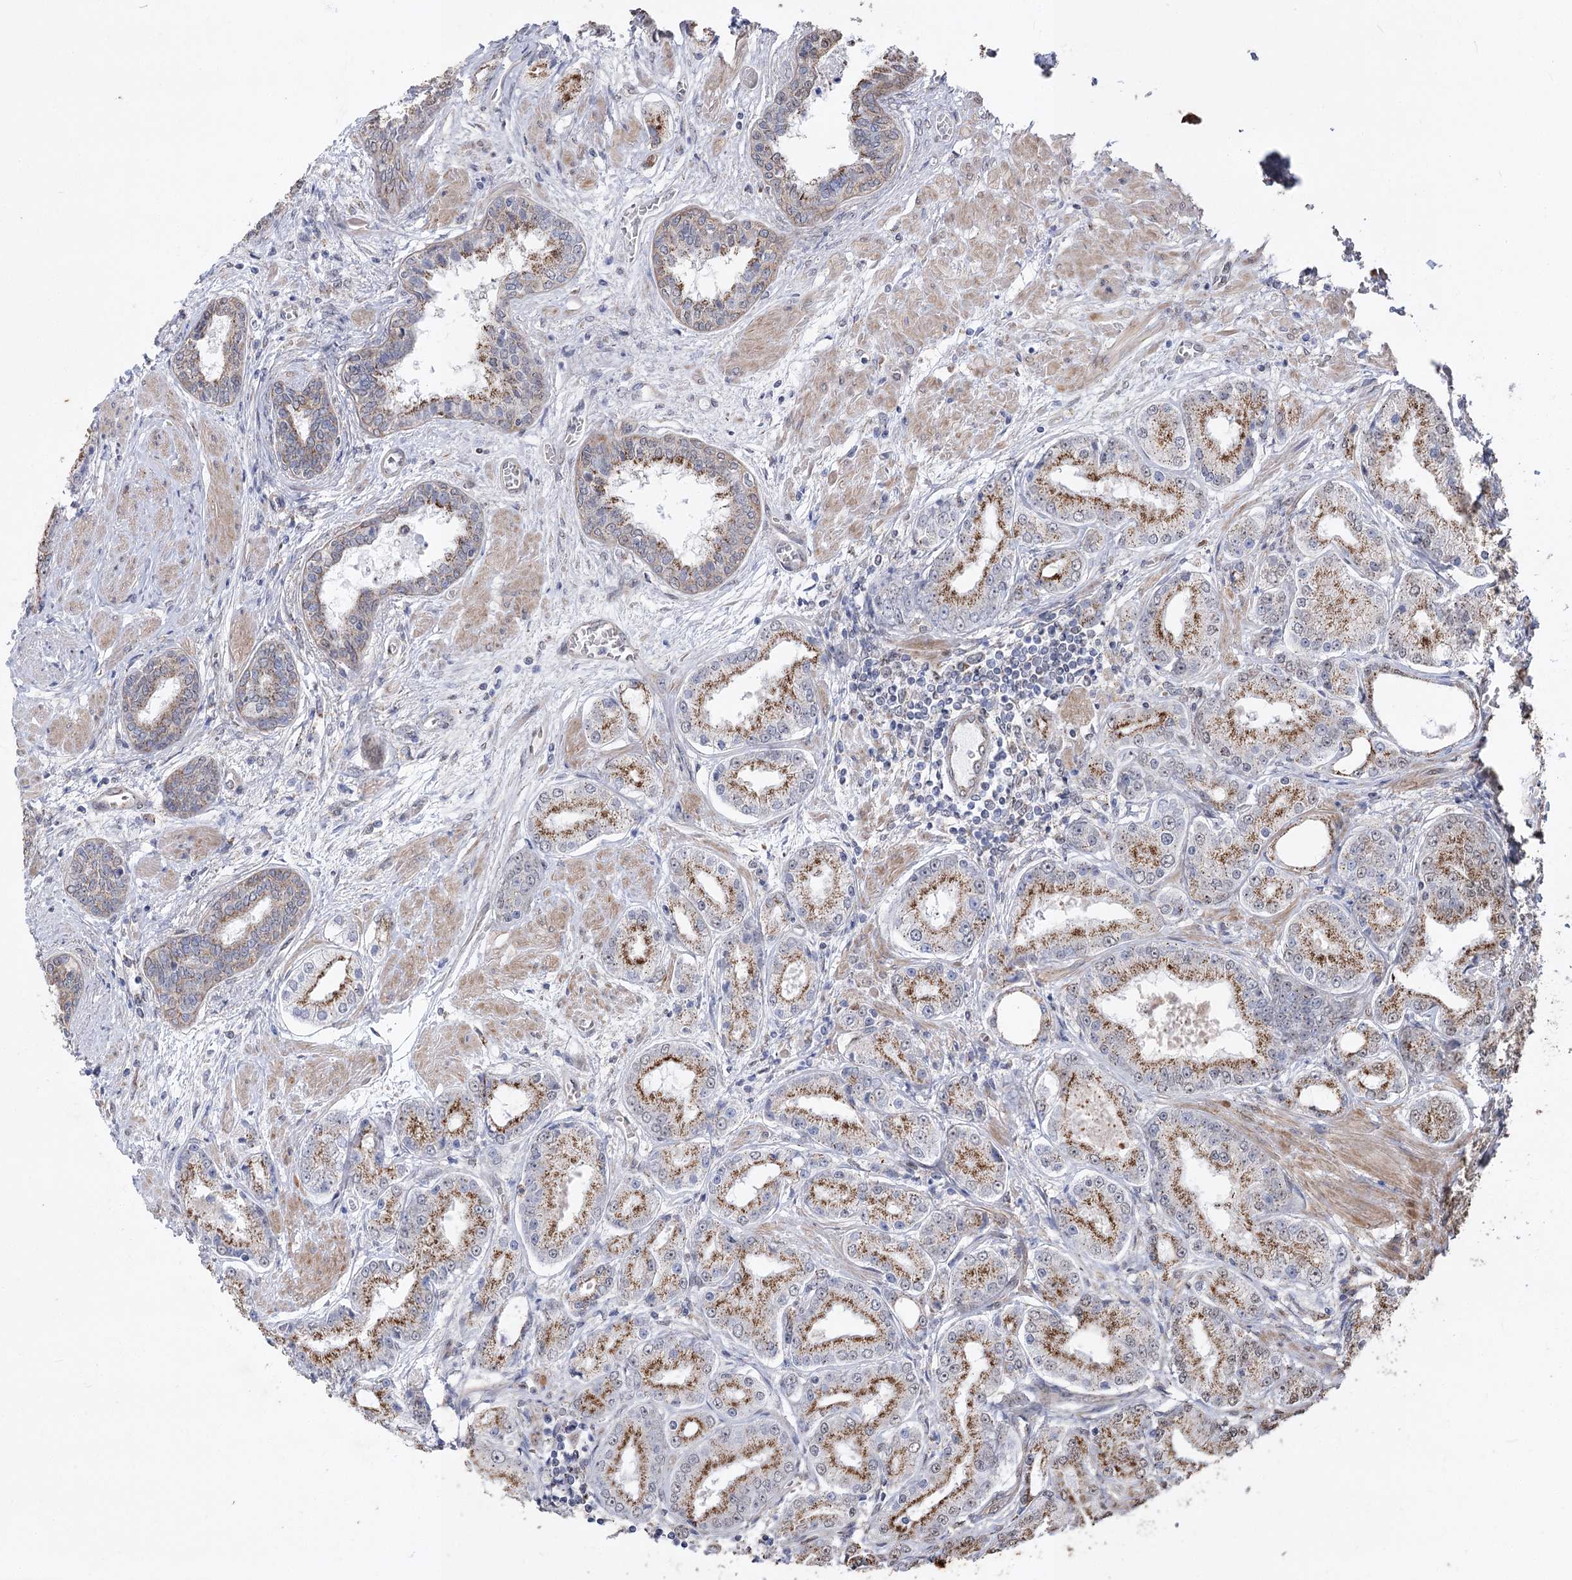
{"staining": {"intensity": "strong", "quantity": ">75%", "location": "cytoplasmic/membranous"}, "tissue": "prostate cancer", "cell_type": "Tumor cells", "image_type": "cancer", "snomed": [{"axis": "morphology", "description": "Adenocarcinoma, High grade"}, {"axis": "topography", "description": "Prostate"}], "caption": "Immunohistochemistry (IHC) histopathology image of neoplastic tissue: human prostate cancer stained using IHC shows high levels of strong protein expression localized specifically in the cytoplasmic/membranous of tumor cells, appearing as a cytoplasmic/membranous brown color.", "gene": "ZSCAN23", "patient": {"sex": "male", "age": 59}}